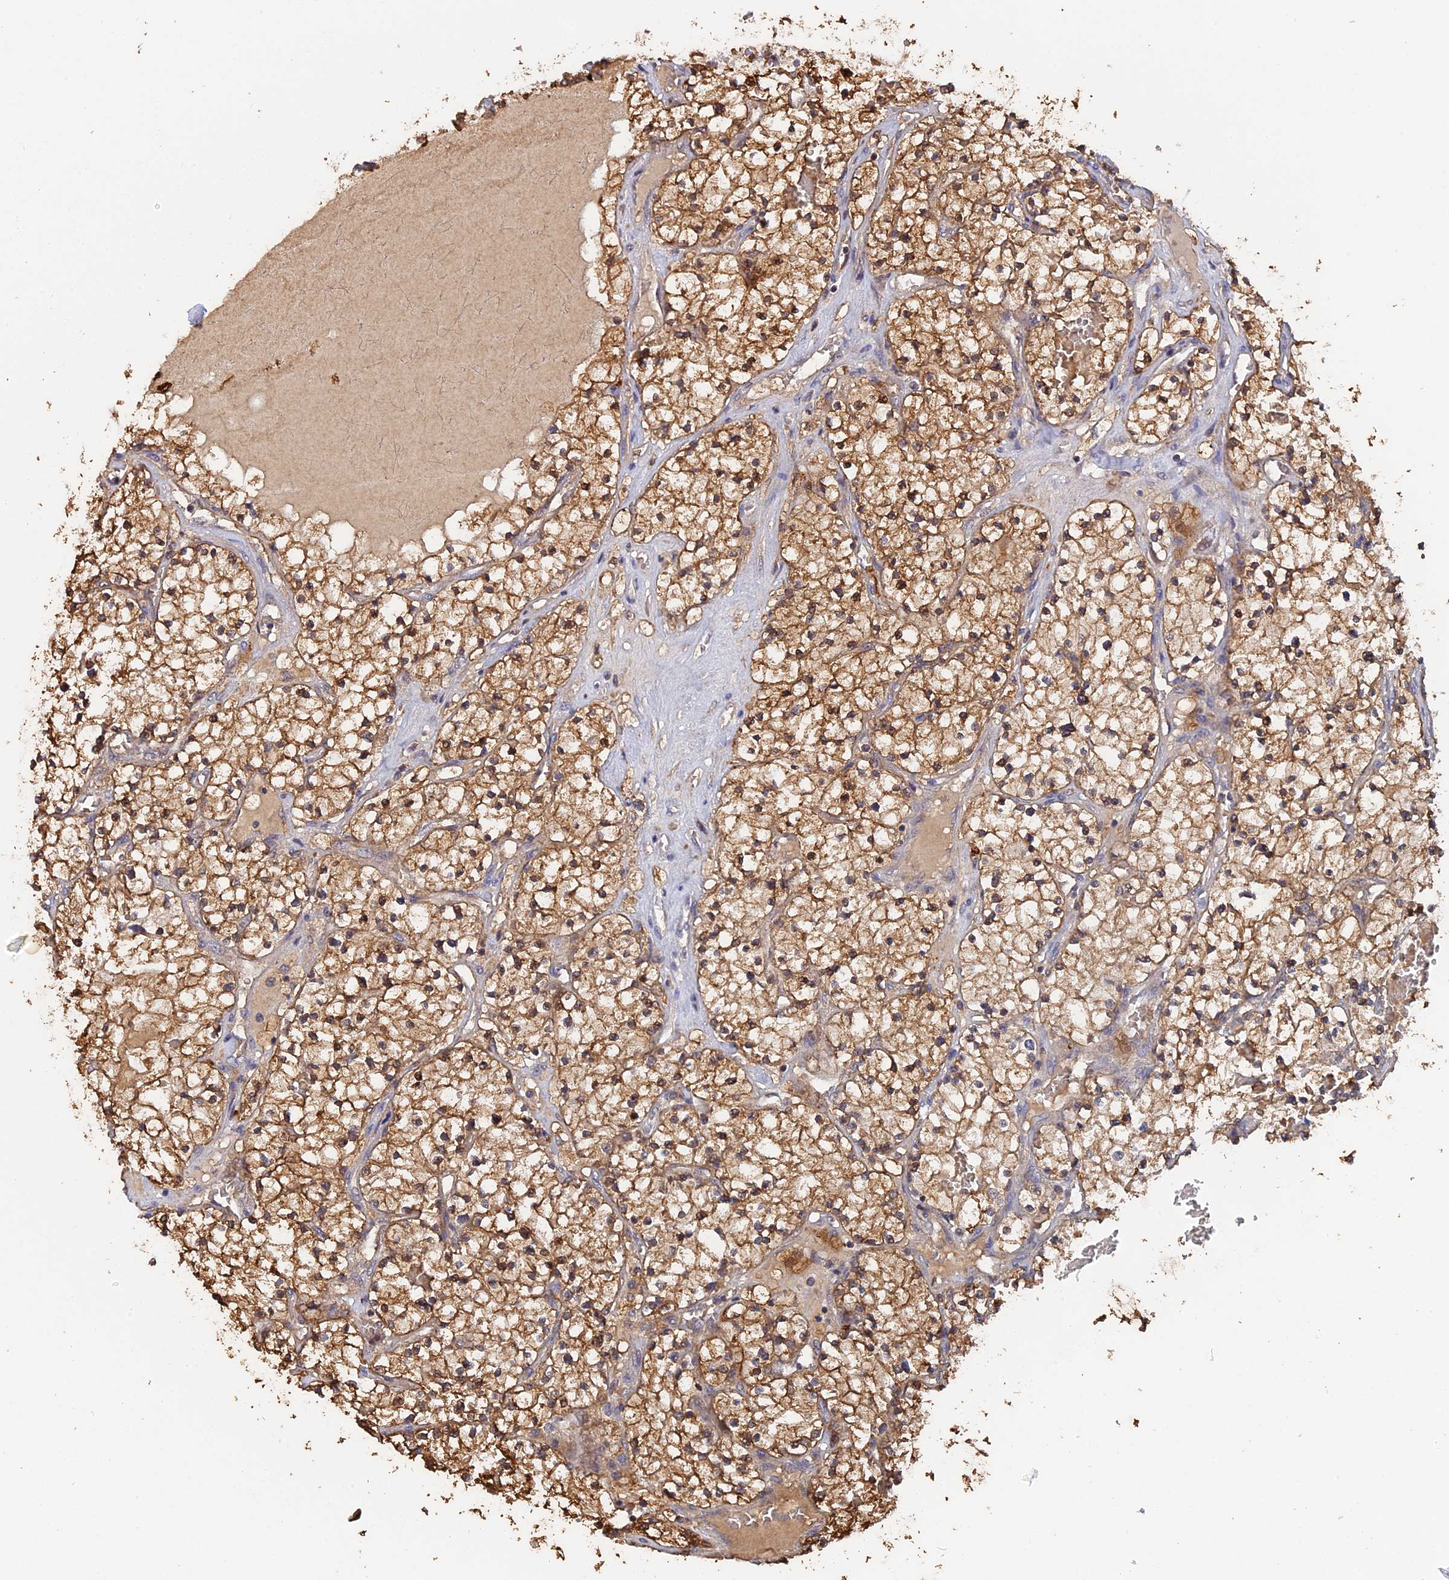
{"staining": {"intensity": "moderate", "quantity": ">75%", "location": "cytoplasmic/membranous"}, "tissue": "renal cancer", "cell_type": "Tumor cells", "image_type": "cancer", "snomed": [{"axis": "morphology", "description": "Normal tissue, NOS"}, {"axis": "morphology", "description": "Adenocarcinoma, NOS"}, {"axis": "topography", "description": "Kidney"}], "caption": "An immunohistochemistry (IHC) image of neoplastic tissue is shown. Protein staining in brown highlights moderate cytoplasmic/membranous positivity in adenocarcinoma (renal) within tumor cells.", "gene": "FAM98C", "patient": {"sex": "male", "age": 68}}